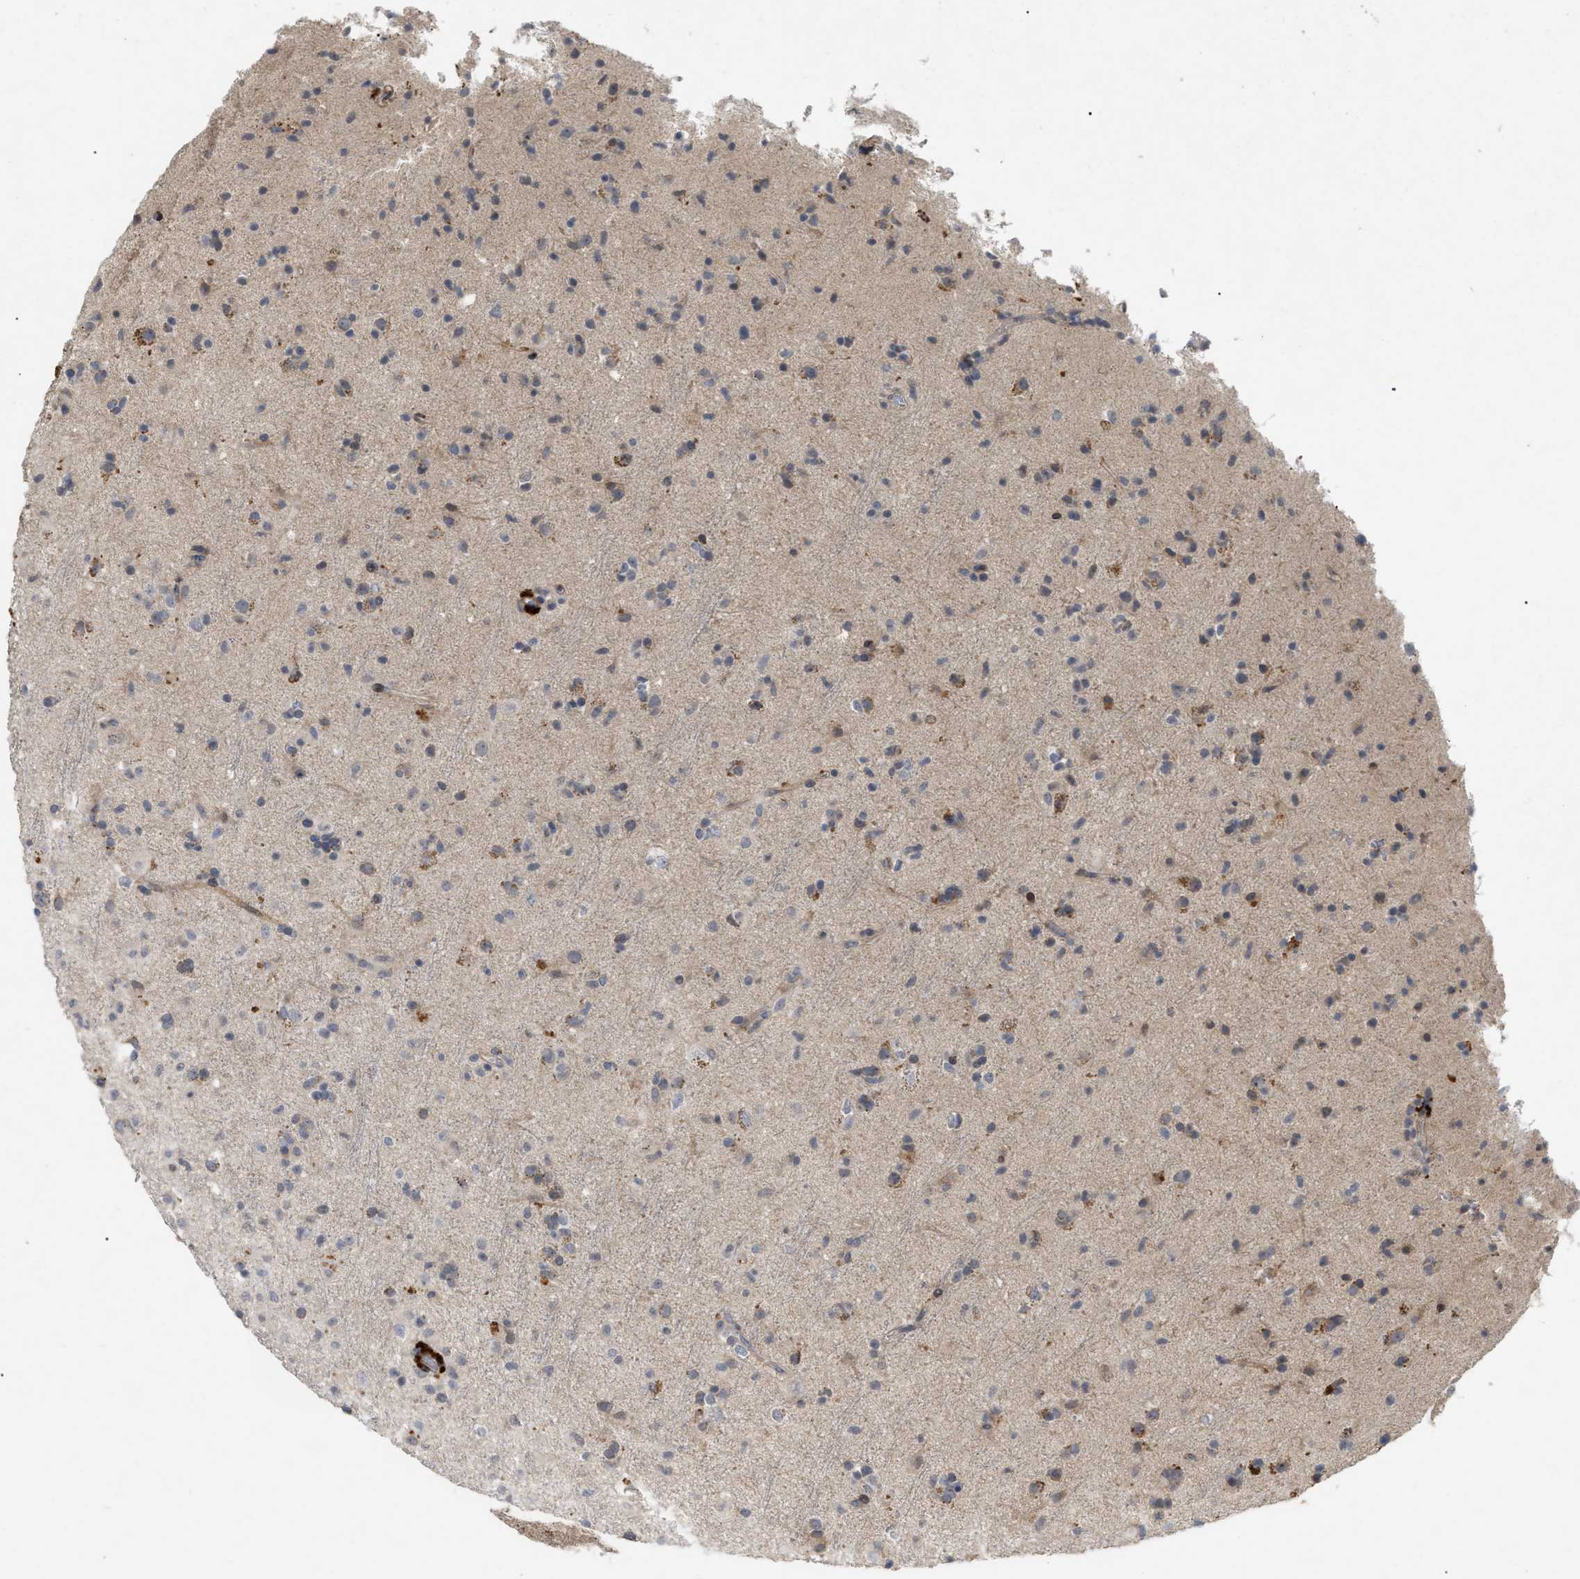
{"staining": {"intensity": "moderate", "quantity": "<25%", "location": "cytoplasmic/membranous"}, "tissue": "glioma", "cell_type": "Tumor cells", "image_type": "cancer", "snomed": [{"axis": "morphology", "description": "Glioma, malignant, Low grade"}, {"axis": "topography", "description": "Brain"}], "caption": "Immunohistochemistry (IHC) photomicrograph of low-grade glioma (malignant) stained for a protein (brown), which displays low levels of moderate cytoplasmic/membranous expression in about <25% of tumor cells.", "gene": "ST6GALNAC6", "patient": {"sex": "male", "age": 65}}